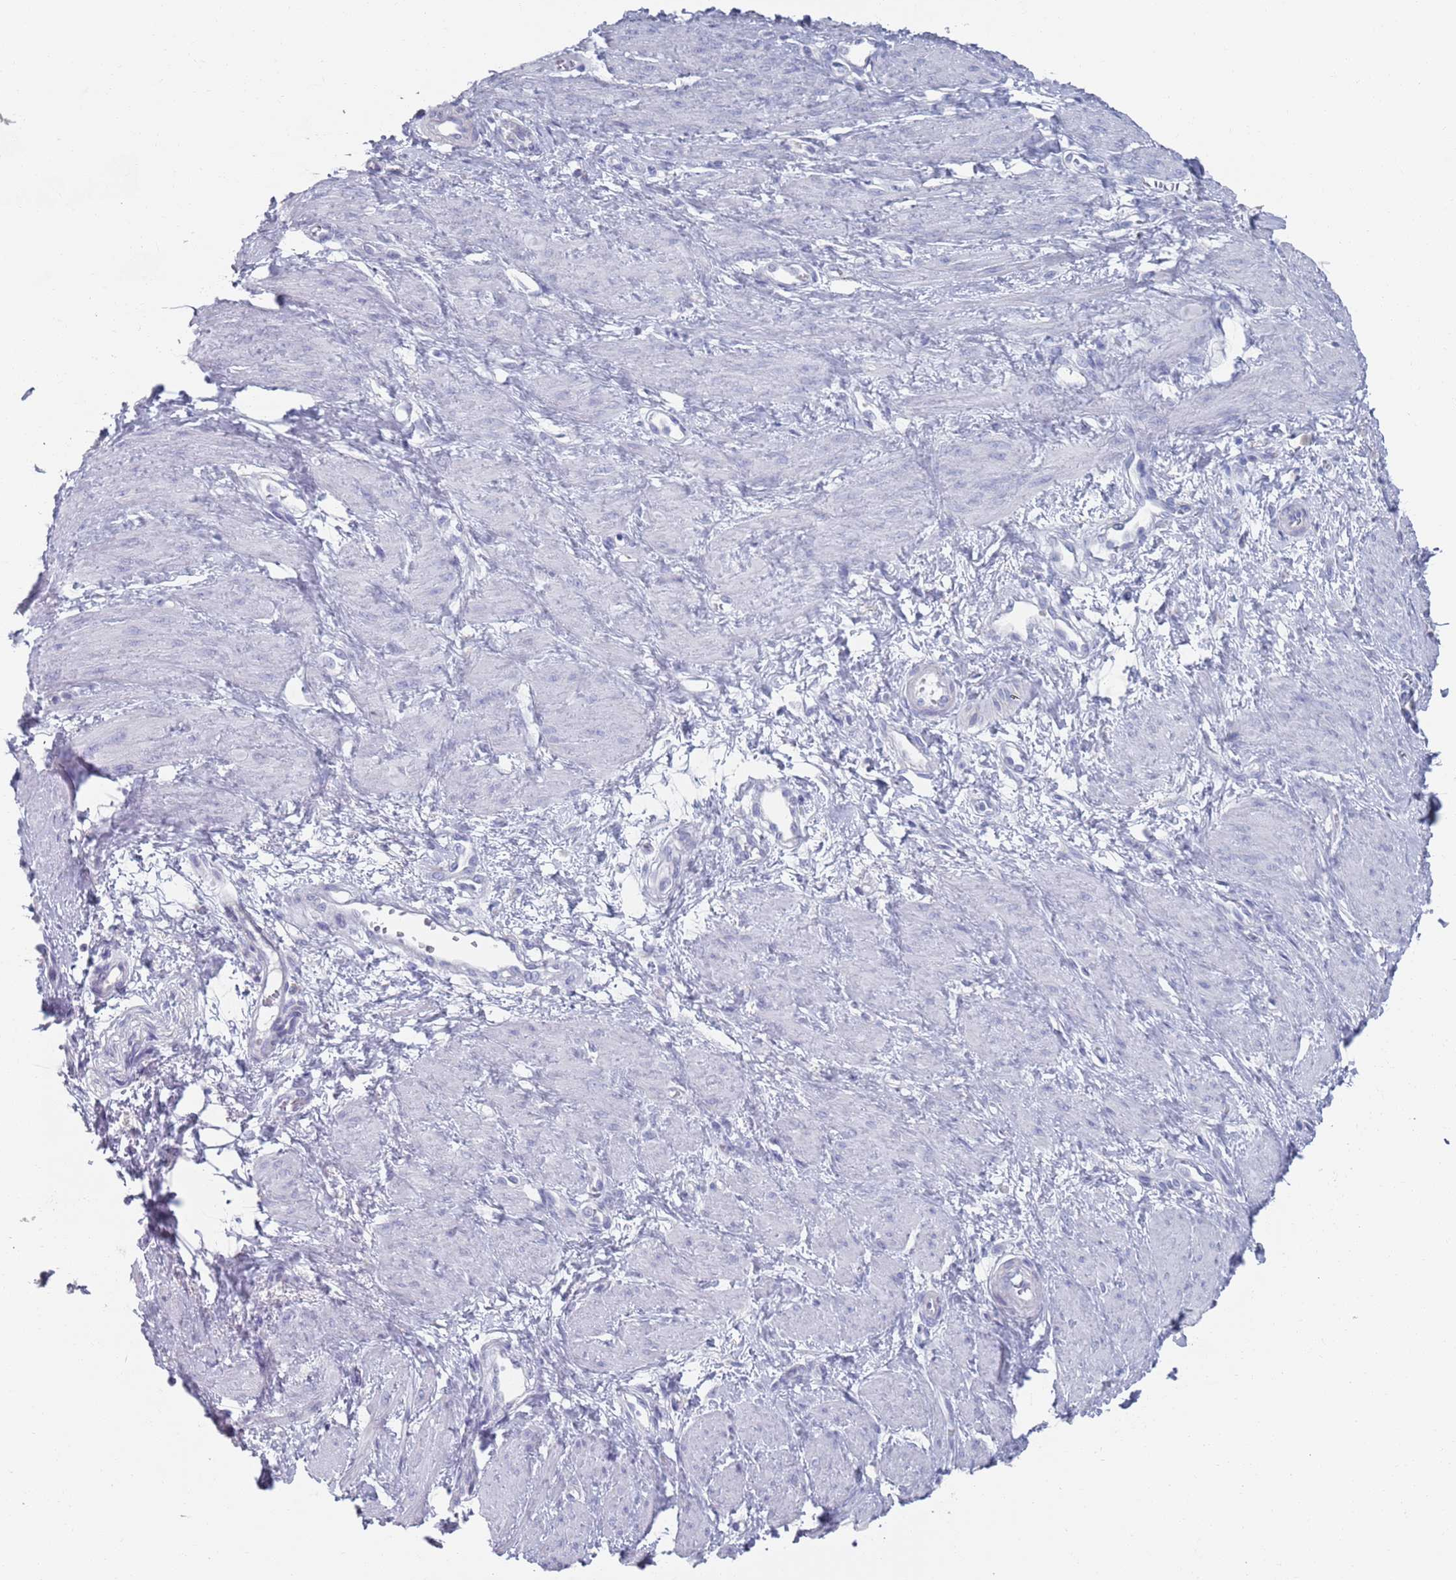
{"staining": {"intensity": "negative", "quantity": "none", "location": "none"}, "tissue": "smooth muscle", "cell_type": "Smooth muscle cells", "image_type": "normal", "snomed": [{"axis": "morphology", "description": "Normal tissue, NOS"}, {"axis": "topography", "description": "Smooth muscle"}, {"axis": "topography", "description": "Uterus"}], "caption": "This is an immunohistochemistry (IHC) histopathology image of unremarkable human smooth muscle. There is no expression in smooth muscle cells.", "gene": "MAT1A", "patient": {"sex": "female", "age": 39}}